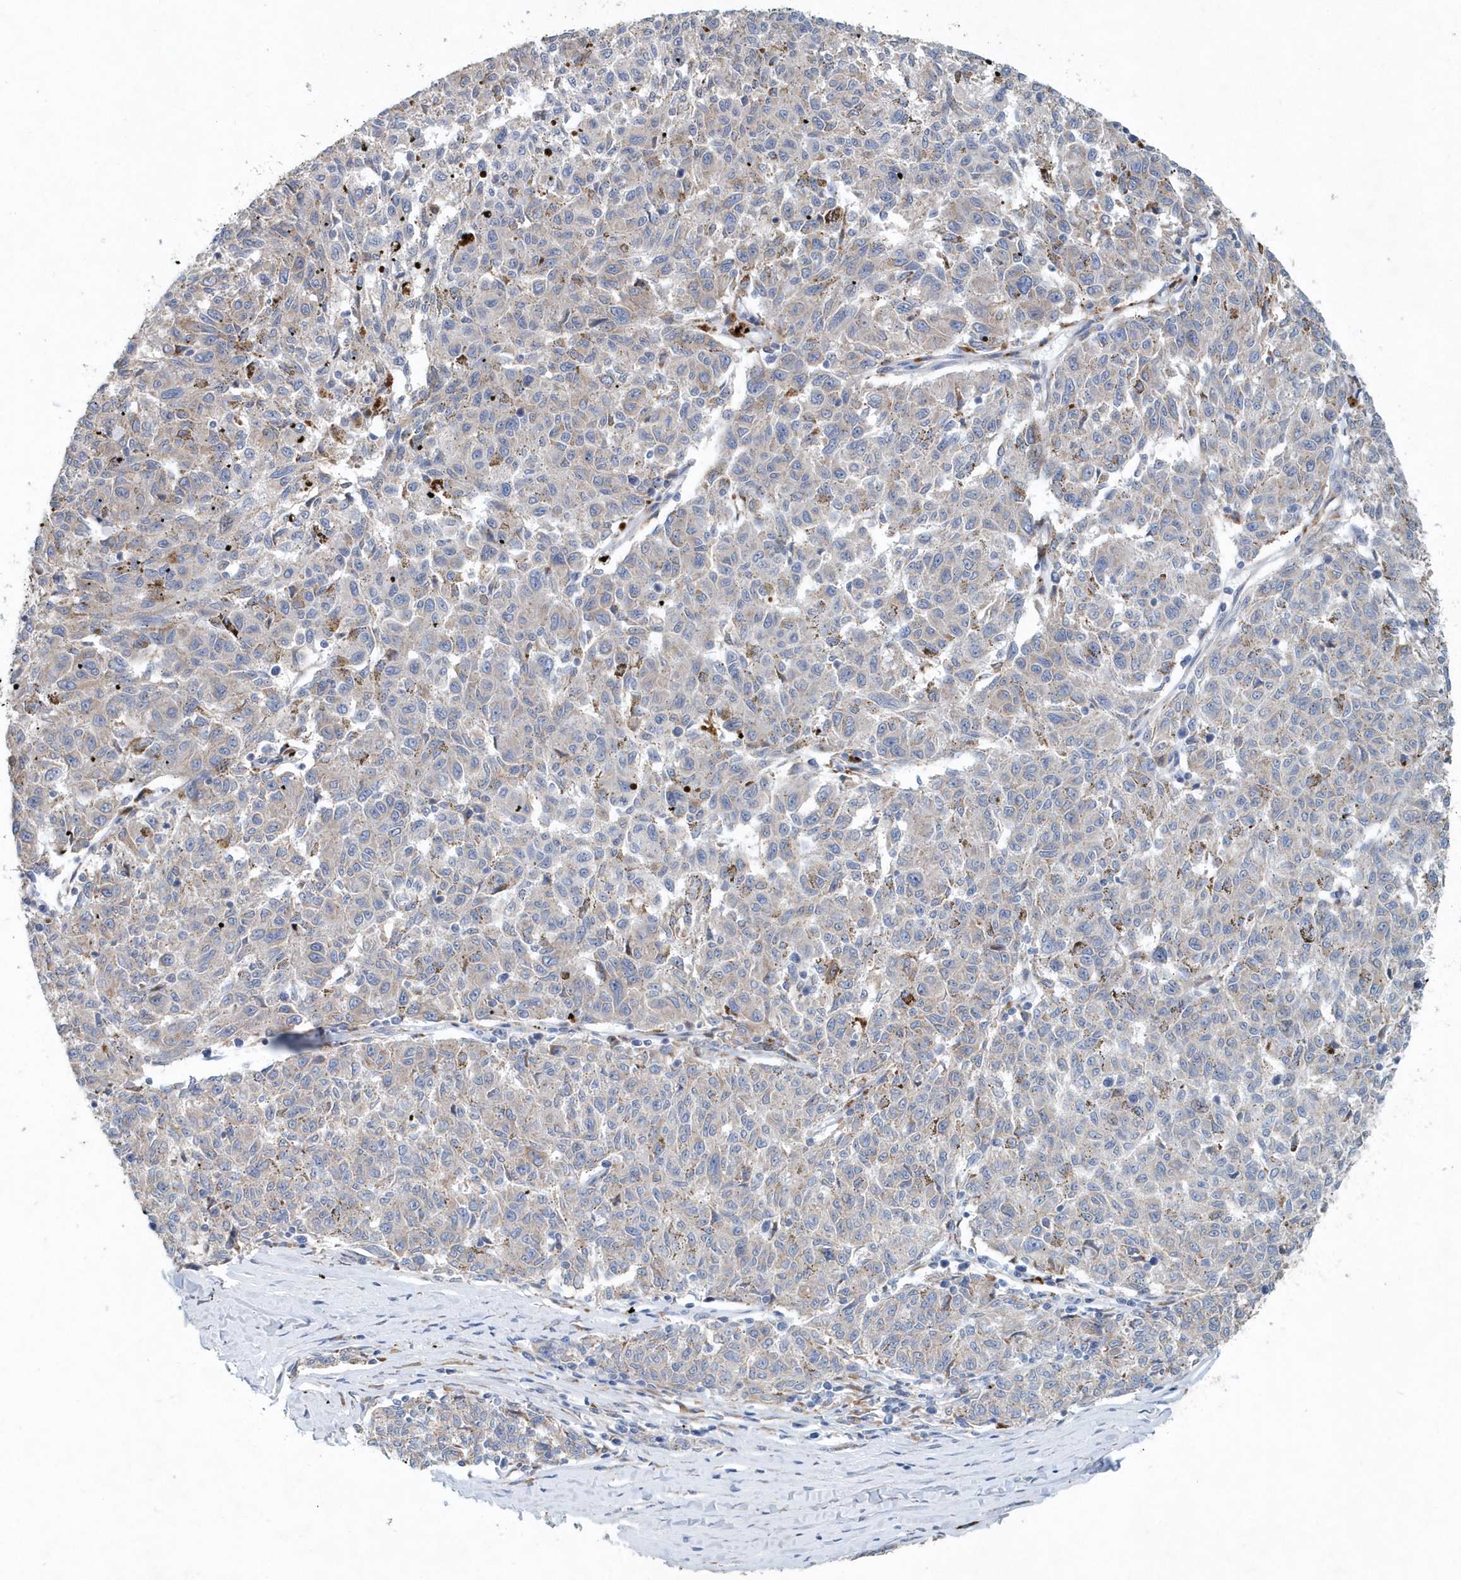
{"staining": {"intensity": "negative", "quantity": "none", "location": "none"}, "tissue": "melanoma", "cell_type": "Tumor cells", "image_type": "cancer", "snomed": [{"axis": "morphology", "description": "Malignant melanoma, NOS"}, {"axis": "topography", "description": "Skin"}], "caption": "Tumor cells show no significant expression in malignant melanoma.", "gene": "PFN2", "patient": {"sex": "female", "age": 72}}